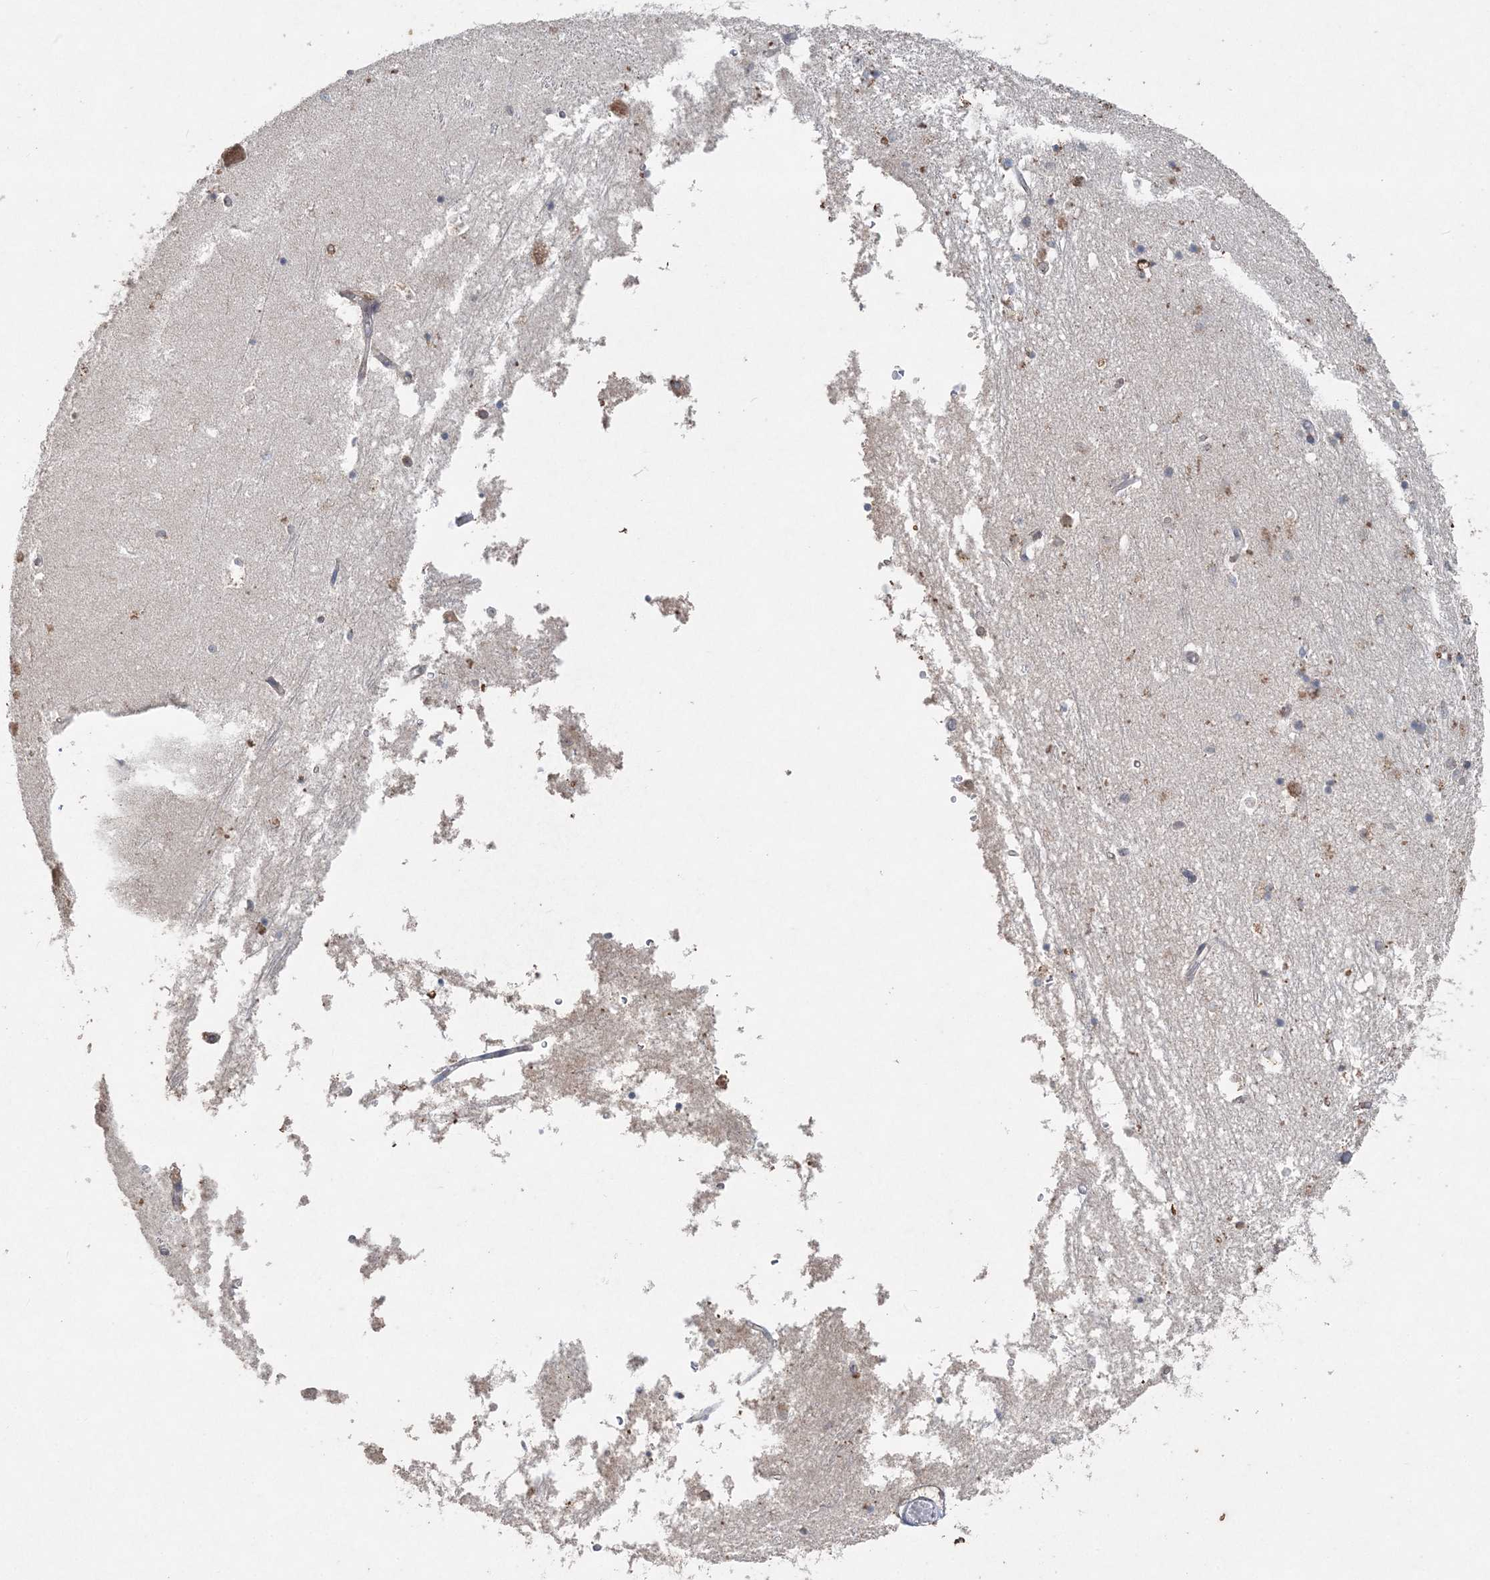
{"staining": {"intensity": "weak", "quantity": "<25%", "location": "cytoplasmic/membranous"}, "tissue": "hippocampus", "cell_type": "Glial cells", "image_type": "normal", "snomed": [{"axis": "morphology", "description": "Normal tissue, NOS"}, {"axis": "topography", "description": "Hippocampus"}], "caption": "This is an immunohistochemistry photomicrograph of unremarkable human hippocampus. There is no positivity in glial cells.", "gene": "SLU7", "patient": {"sex": "male", "age": 45}}